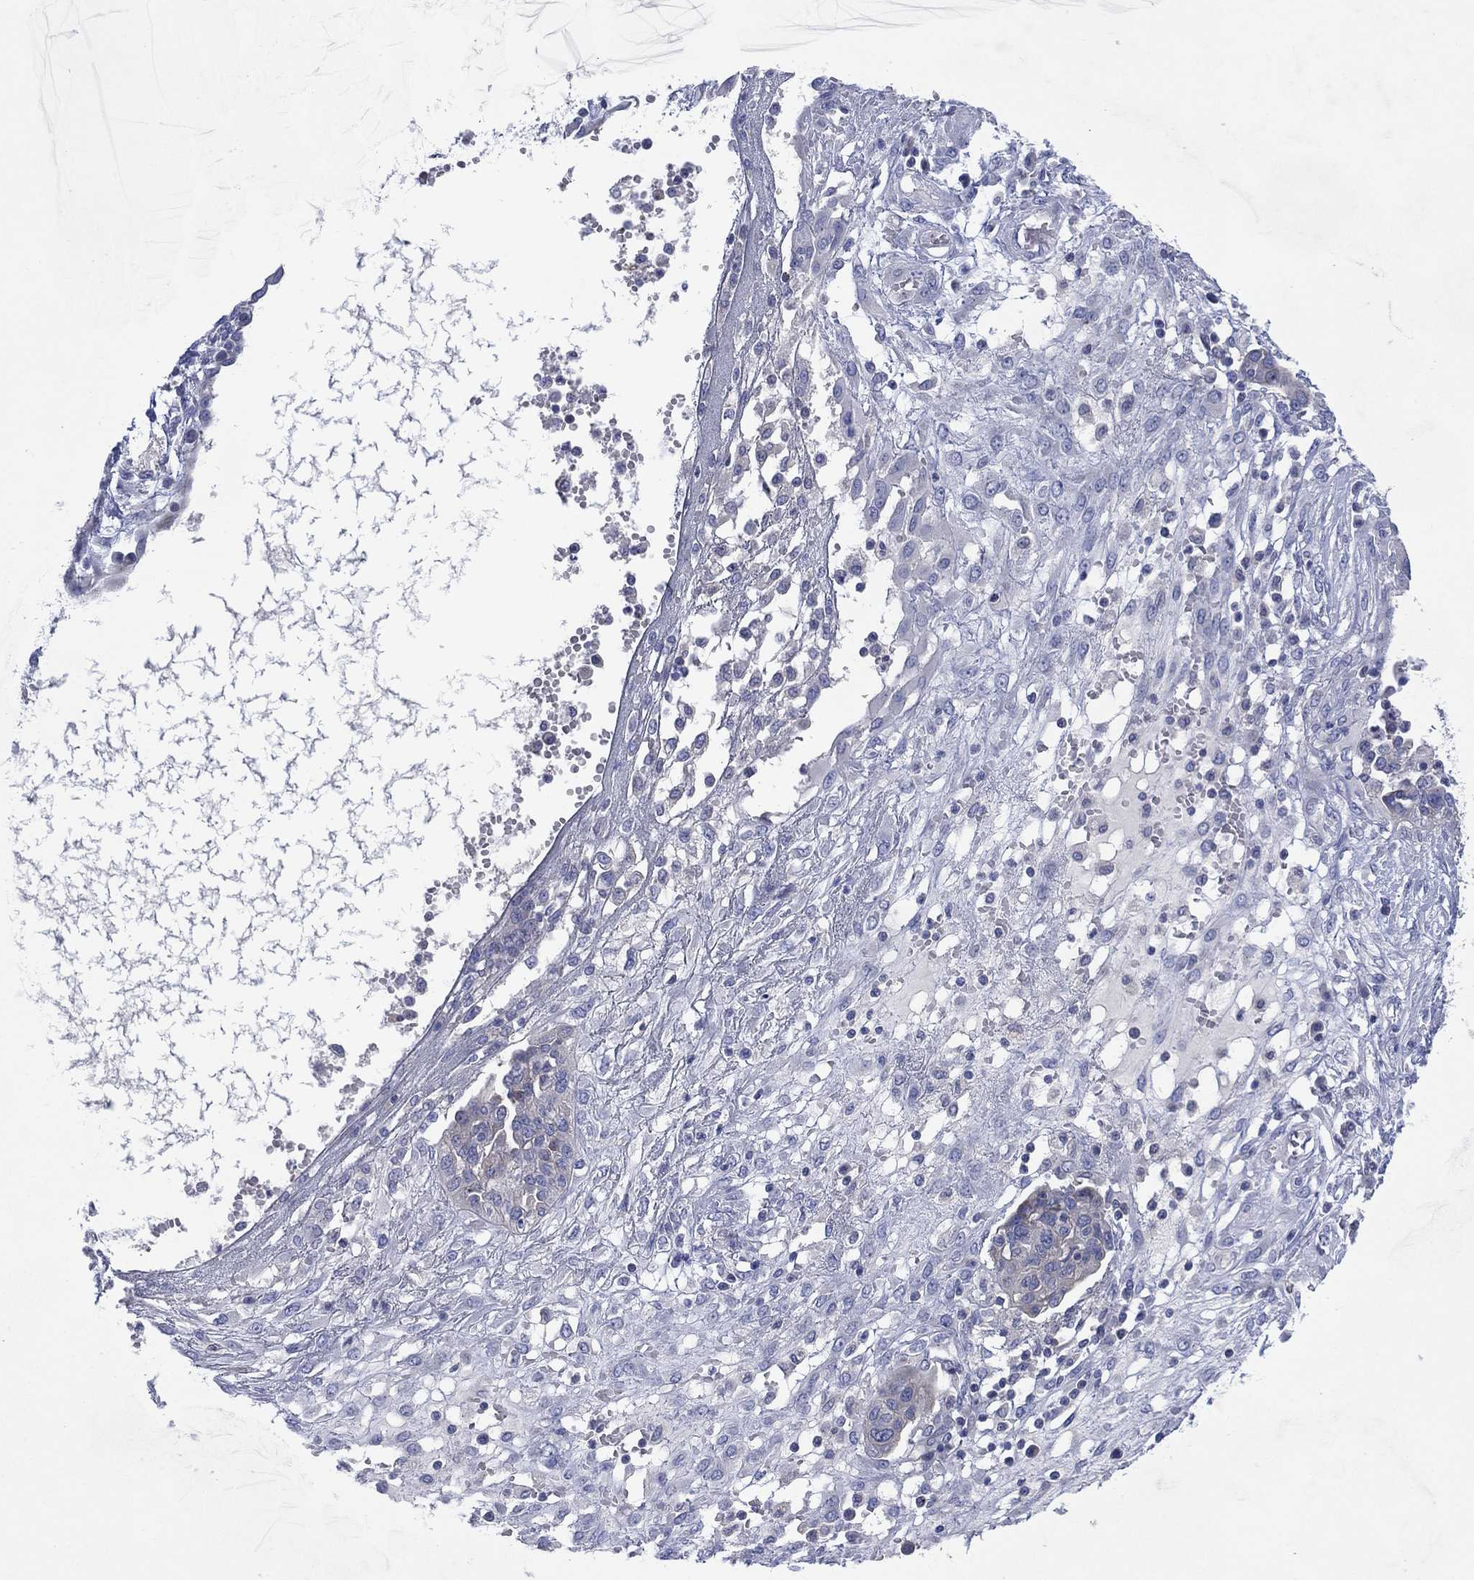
{"staining": {"intensity": "negative", "quantity": "none", "location": "none"}, "tissue": "ovarian cancer", "cell_type": "Tumor cells", "image_type": "cancer", "snomed": [{"axis": "morphology", "description": "Cystadenocarcinoma, serous, NOS"}, {"axis": "topography", "description": "Ovary"}], "caption": "This photomicrograph is of serous cystadenocarcinoma (ovarian) stained with IHC to label a protein in brown with the nuclei are counter-stained blue. There is no positivity in tumor cells.", "gene": "CHRNA3", "patient": {"sex": "female", "age": 67}}